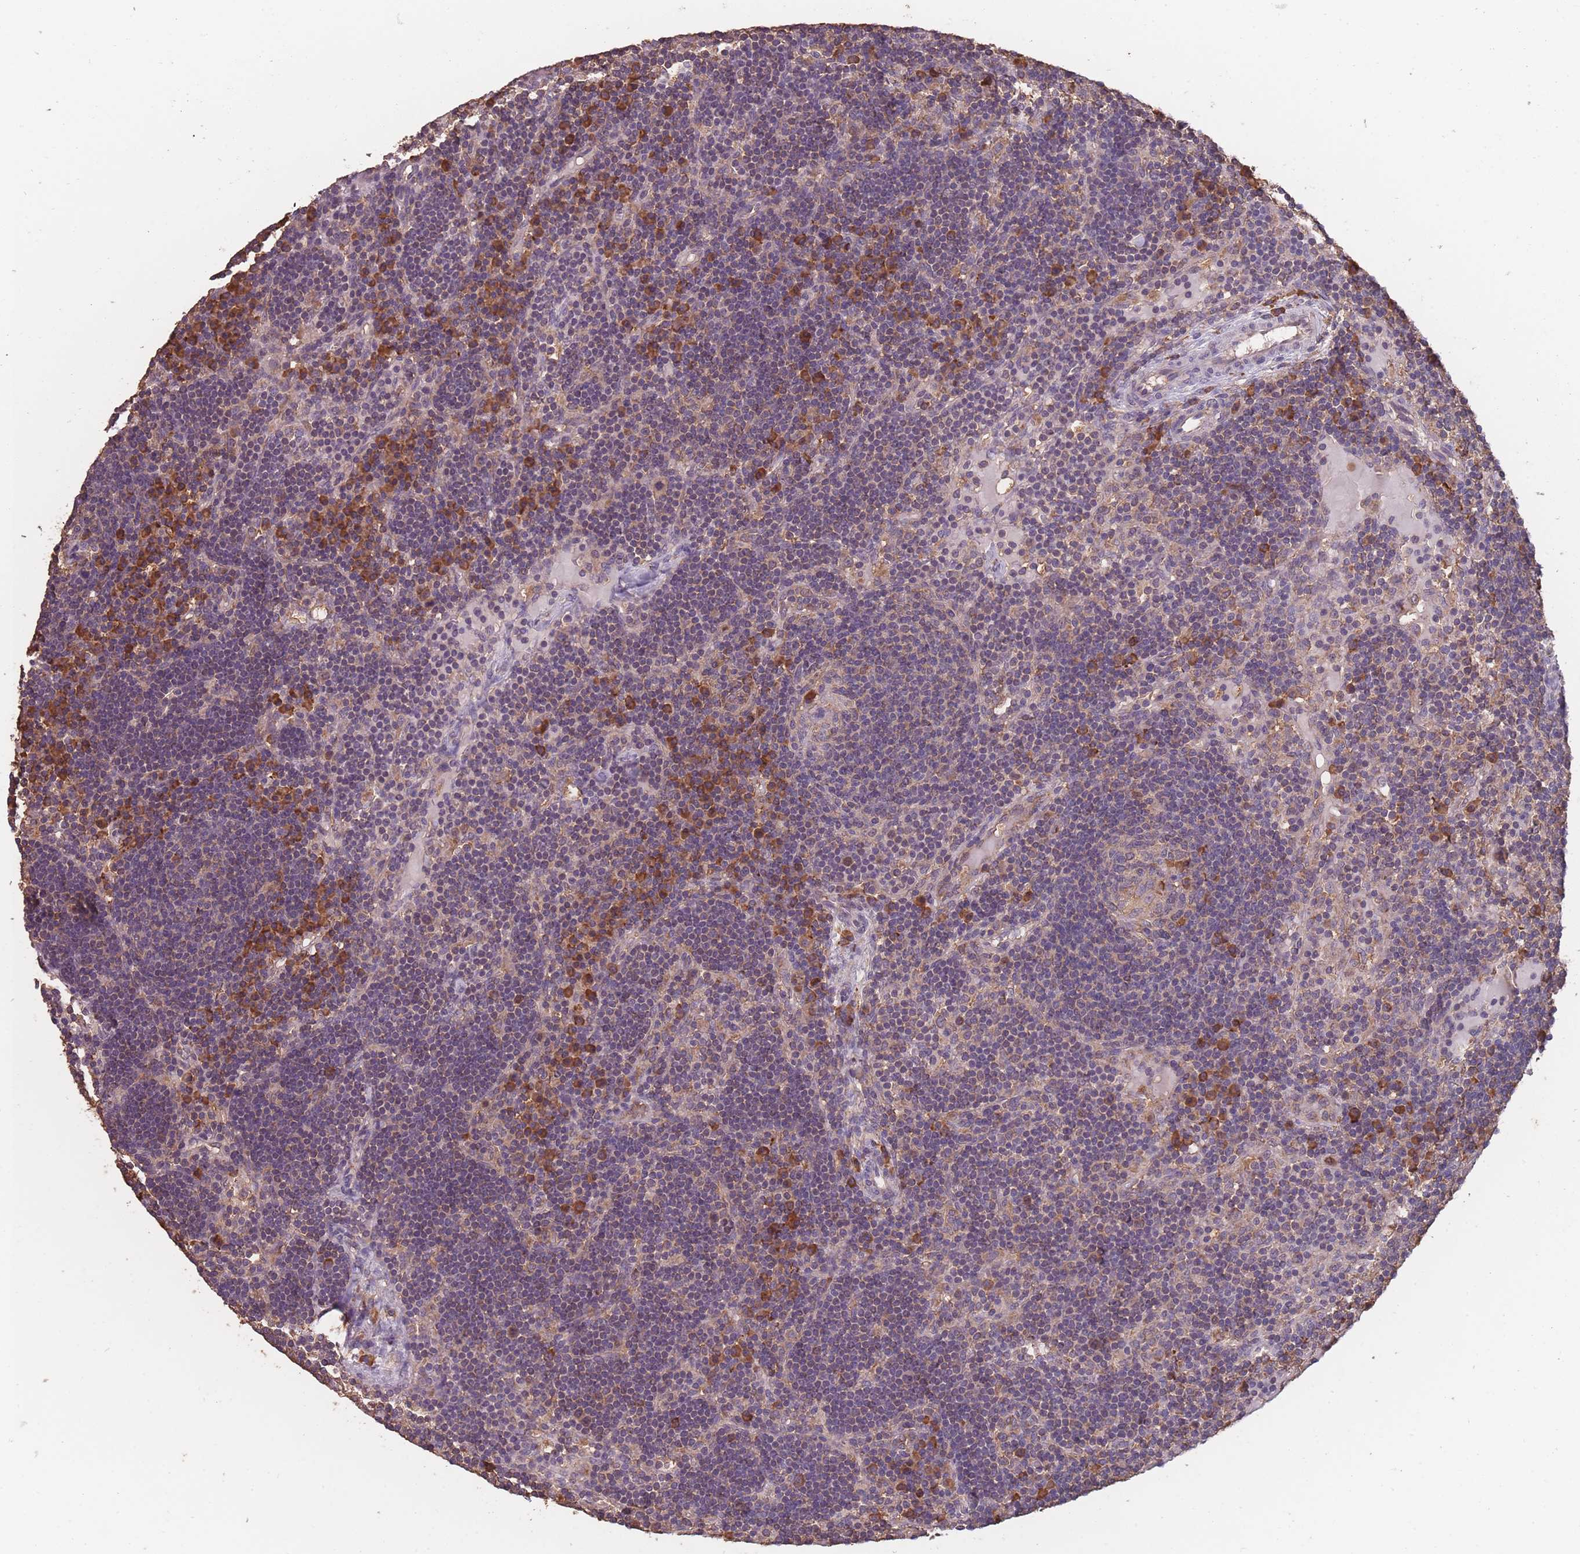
{"staining": {"intensity": "strong", "quantity": "<25%", "location": "cytoplasmic/membranous"}, "tissue": "lymph node", "cell_type": "Germinal center cells", "image_type": "normal", "snomed": [{"axis": "morphology", "description": "Normal tissue, NOS"}, {"axis": "topography", "description": "Lymph node"}], "caption": "Lymph node was stained to show a protein in brown. There is medium levels of strong cytoplasmic/membranous staining in about <25% of germinal center cells. Ihc stains the protein of interest in brown and the nuclei are stained blue.", "gene": "SANBR", "patient": {"sex": "male", "age": 53}}